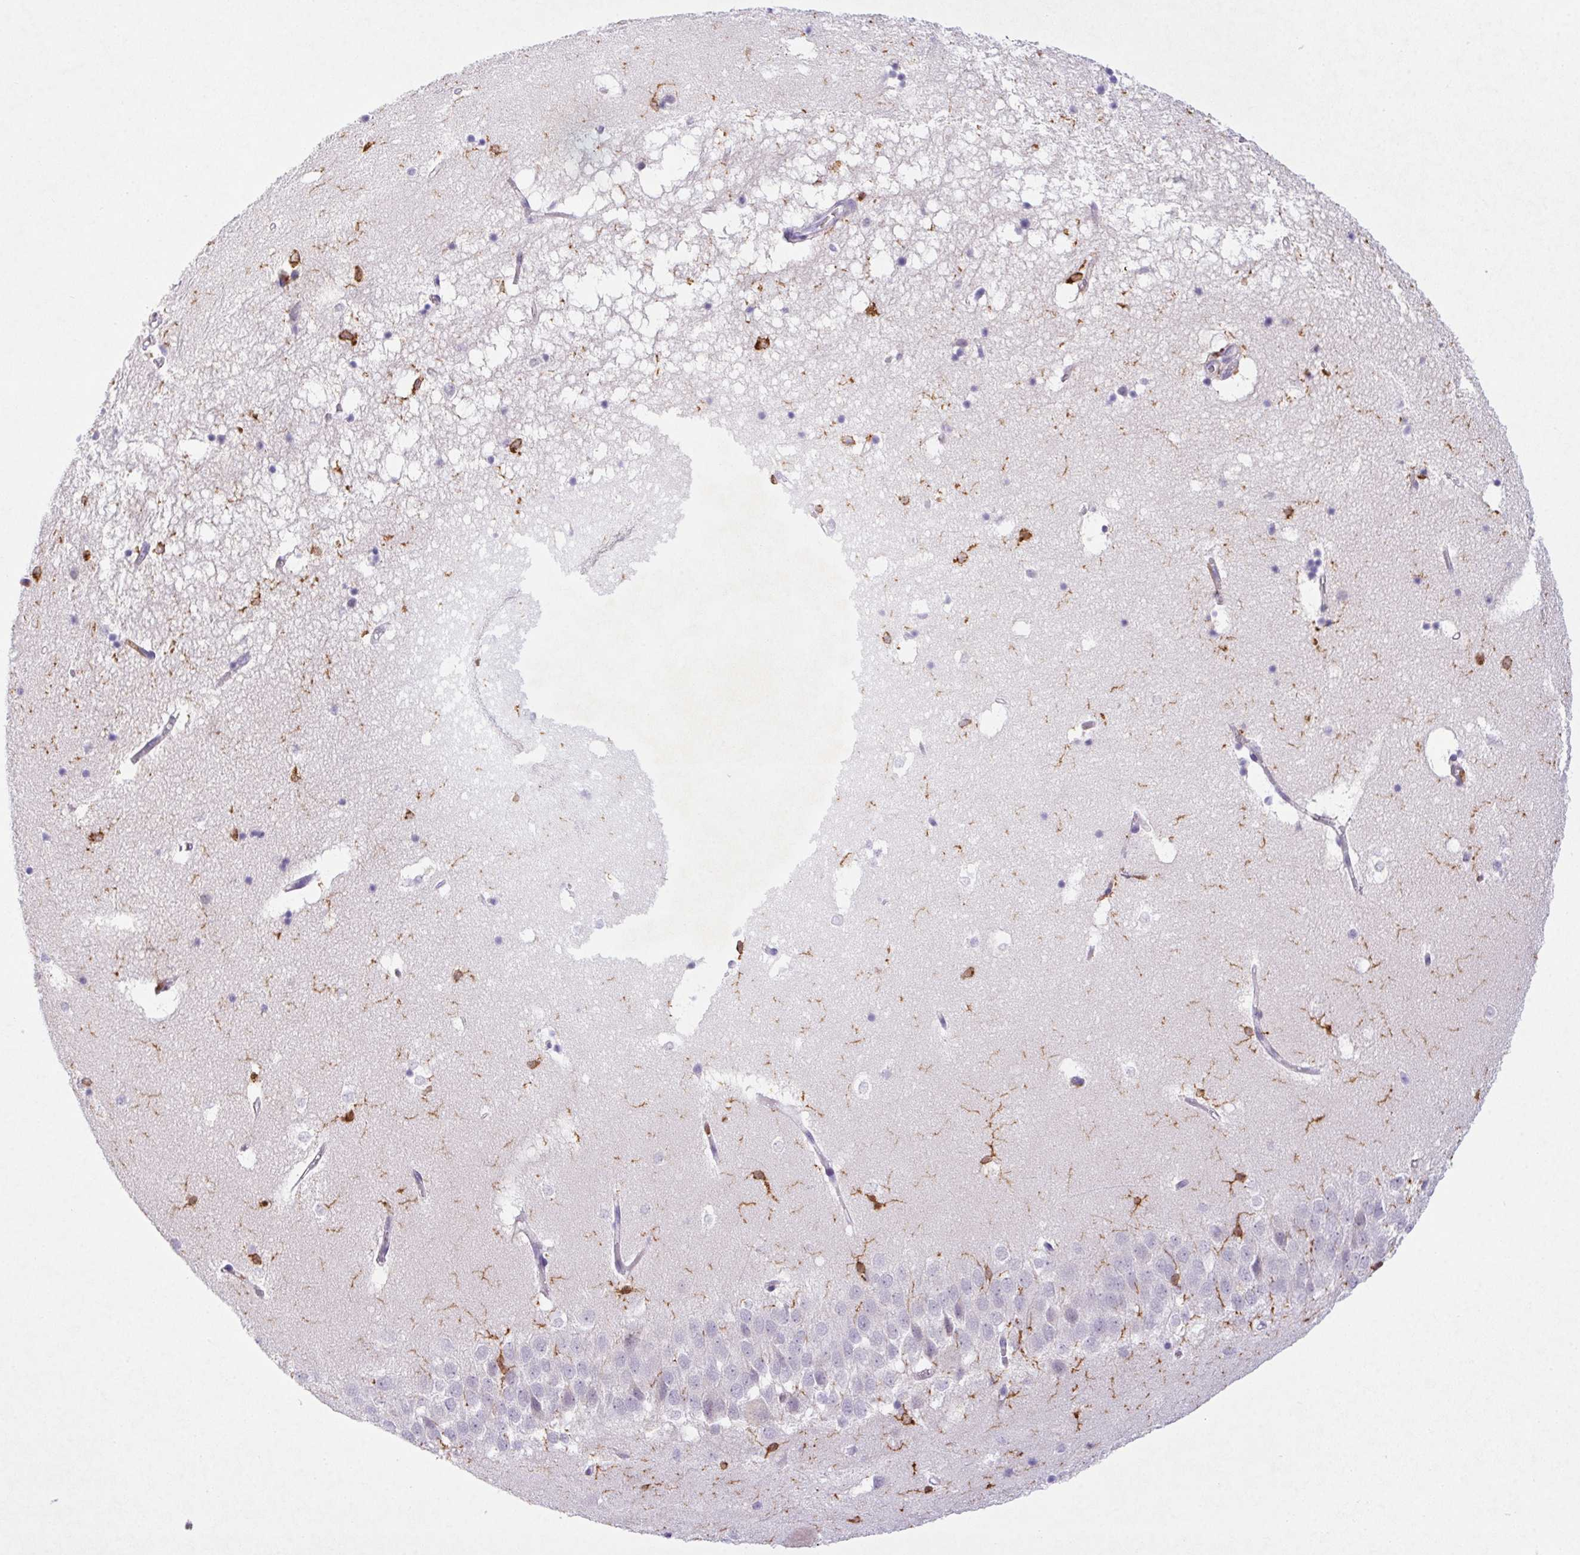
{"staining": {"intensity": "strong", "quantity": "<25%", "location": "cytoplasmic/membranous"}, "tissue": "hippocampus", "cell_type": "Glial cells", "image_type": "normal", "snomed": [{"axis": "morphology", "description": "Normal tissue, NOS"}, {"axis": "topography", "description": "Hippocampus"}], "caption": "Immunohistochemistry (IHC) staining of benign hippocampus, which reveals medium levels of strong cytoplasmic/membranous staining in approximately <25% of glial cells indicating strong cytoplasmic/membranous protein staining. The staining was performed using DAB (brown) for protein detection and nuclei were counterstained in hematoxylin (blue).", "gene": "APBB1IP", "patient": {"sex": "male", "age": 58}}